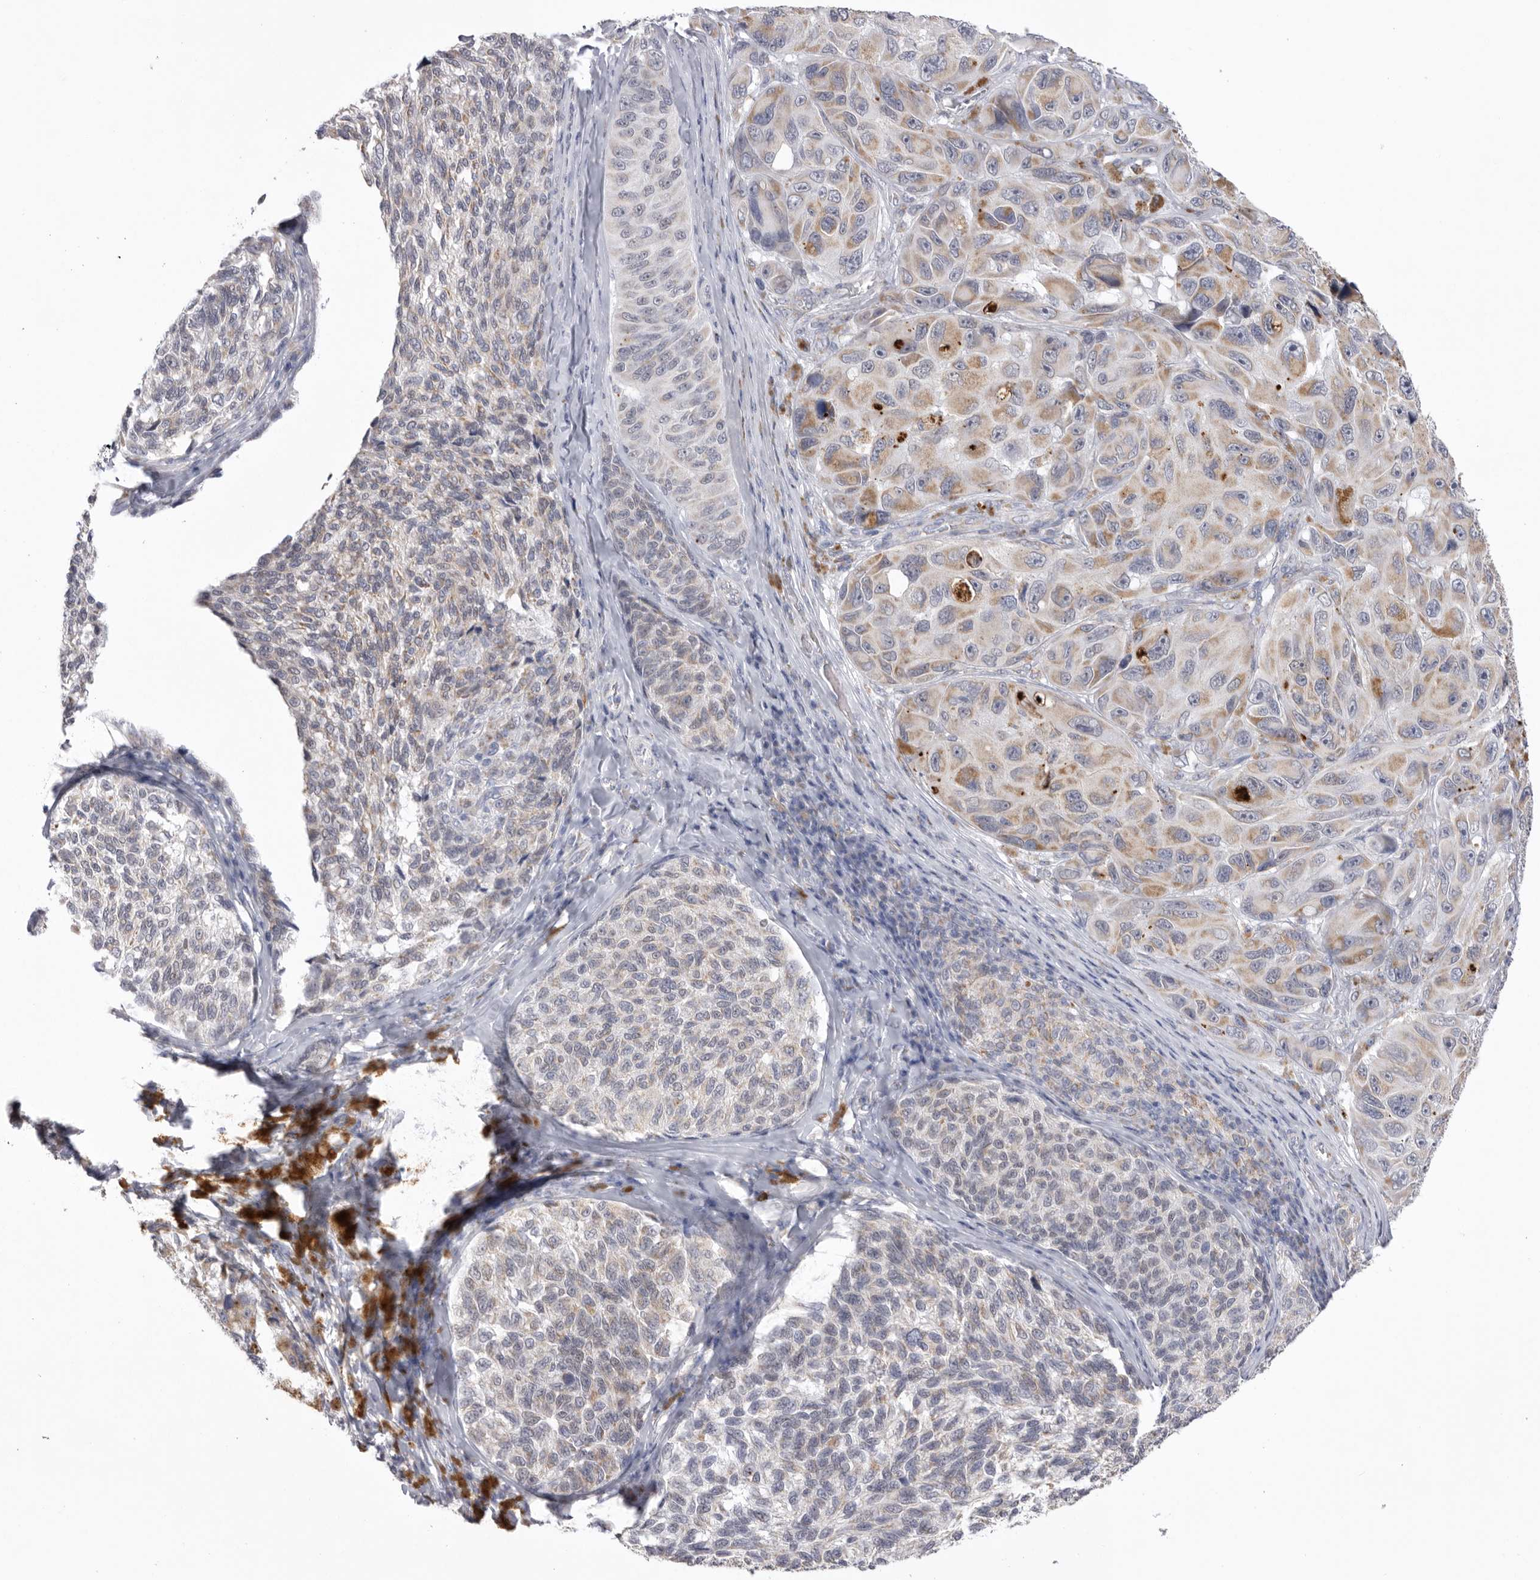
{"staining": {"intensity": "weak", "quantity": "25%-75%", "location": "cytoplasmic/membranous"}, "tissue": "melanoma", "cell_type": "Tumor cells", "image_type": "cancer", "snomed": [{"axis": "morphology", "description": "Malignant melanoma, NOS"}, {"axis": "topography", "description": "Skin"}], "caption": "Weak cytoplasmic/membranous protein staining is seen in approximately 25%-75% of tumor cells in melanoma.", "gene": "VDAC3", "patient": {"sex": "female", "age": 73}}